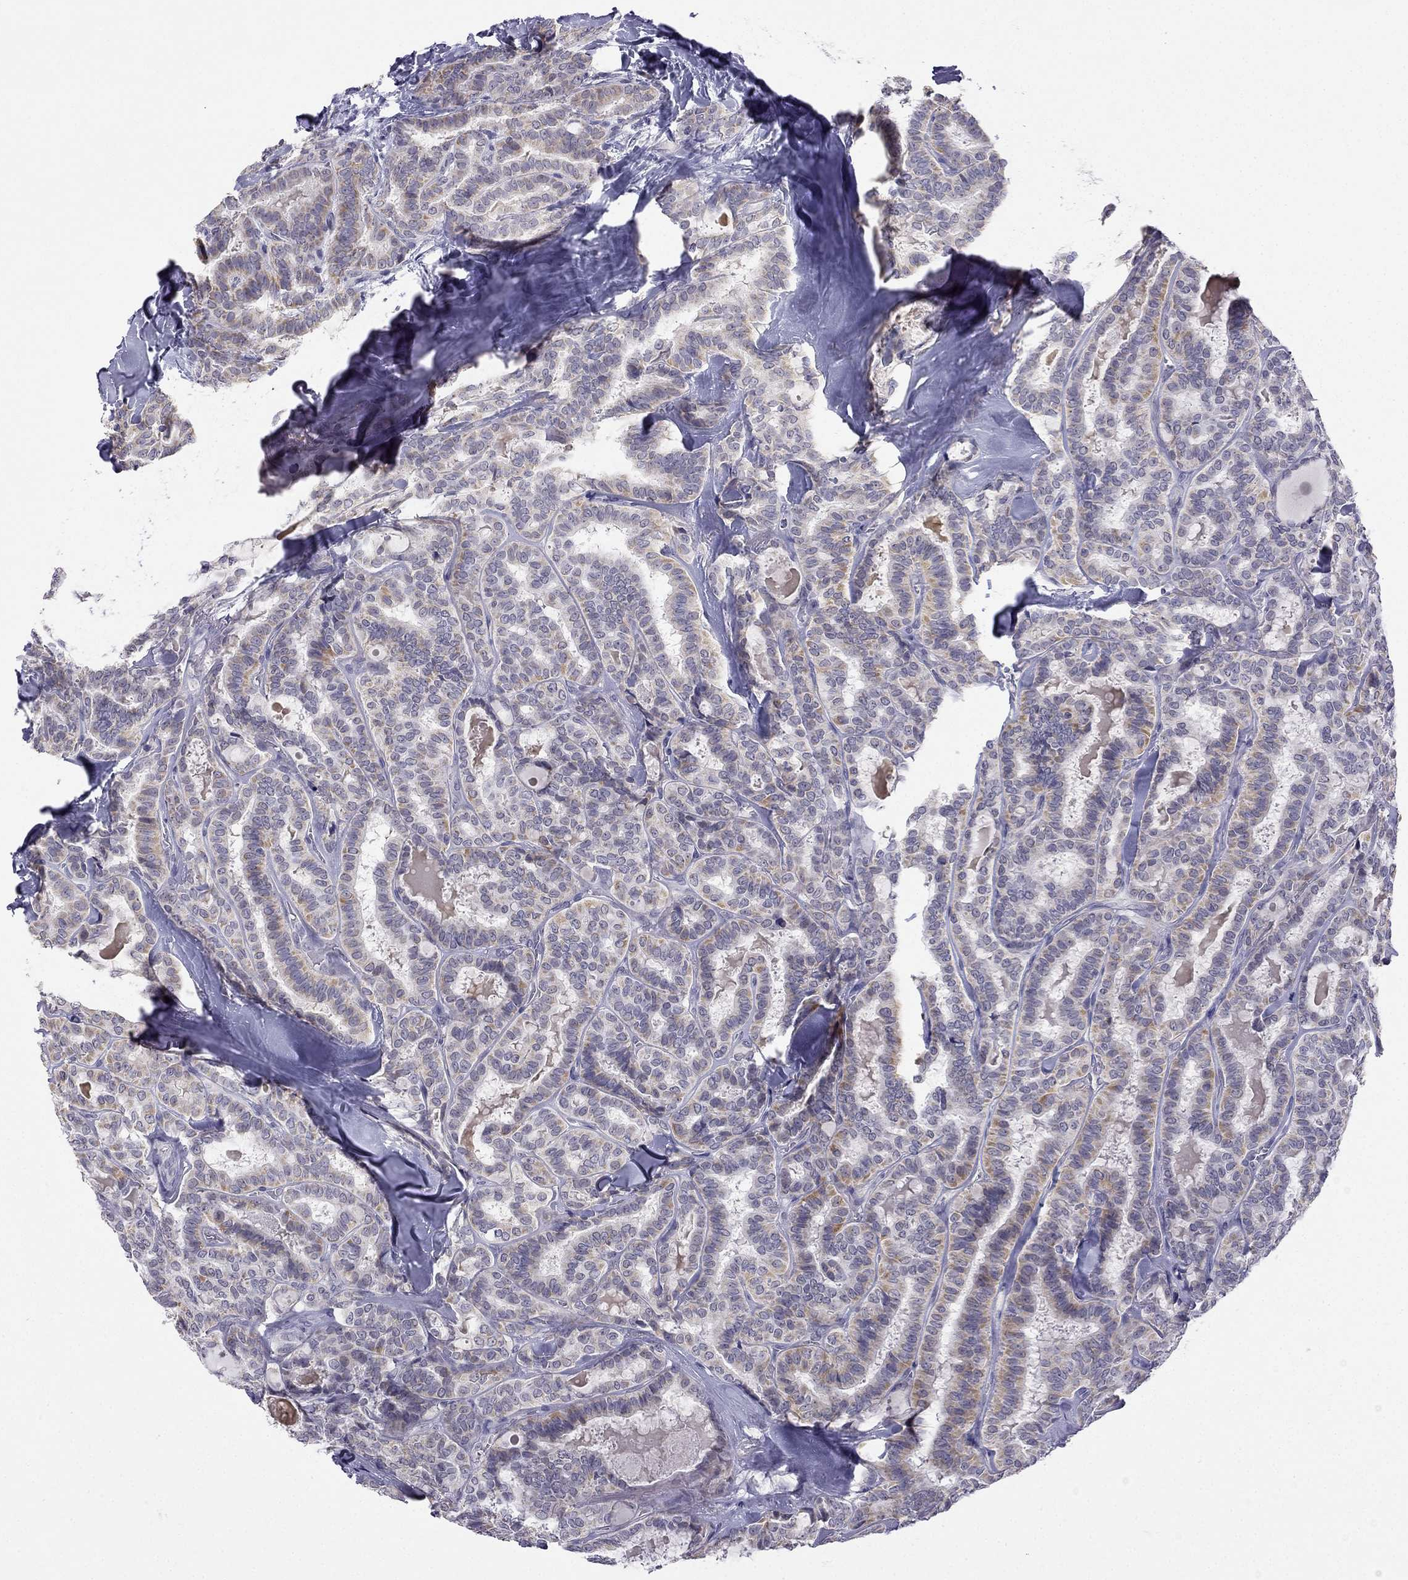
{"staining": {"intensity": "moderate", "quantity": ">75%", "location": "cytoplasmic/membranous"}, "tissue": "thyroid cancer", "cell_type": "Tumor cells", "image_type": "cancer", "snomed": [{"axis": "morphology", "description": "Papillary adenocarcinoma, NOS"}, {"axis": "topography", "description": "Thyroid gland"}], "caption": "Tumor cells demonstrate moderate cytoplasmic/membranous positivity in approximately >75% of cells in papillary adenocarcinoma (thyroid).", "gene": "C5orf49", "patient": {"sex": "female", "age": 39}}